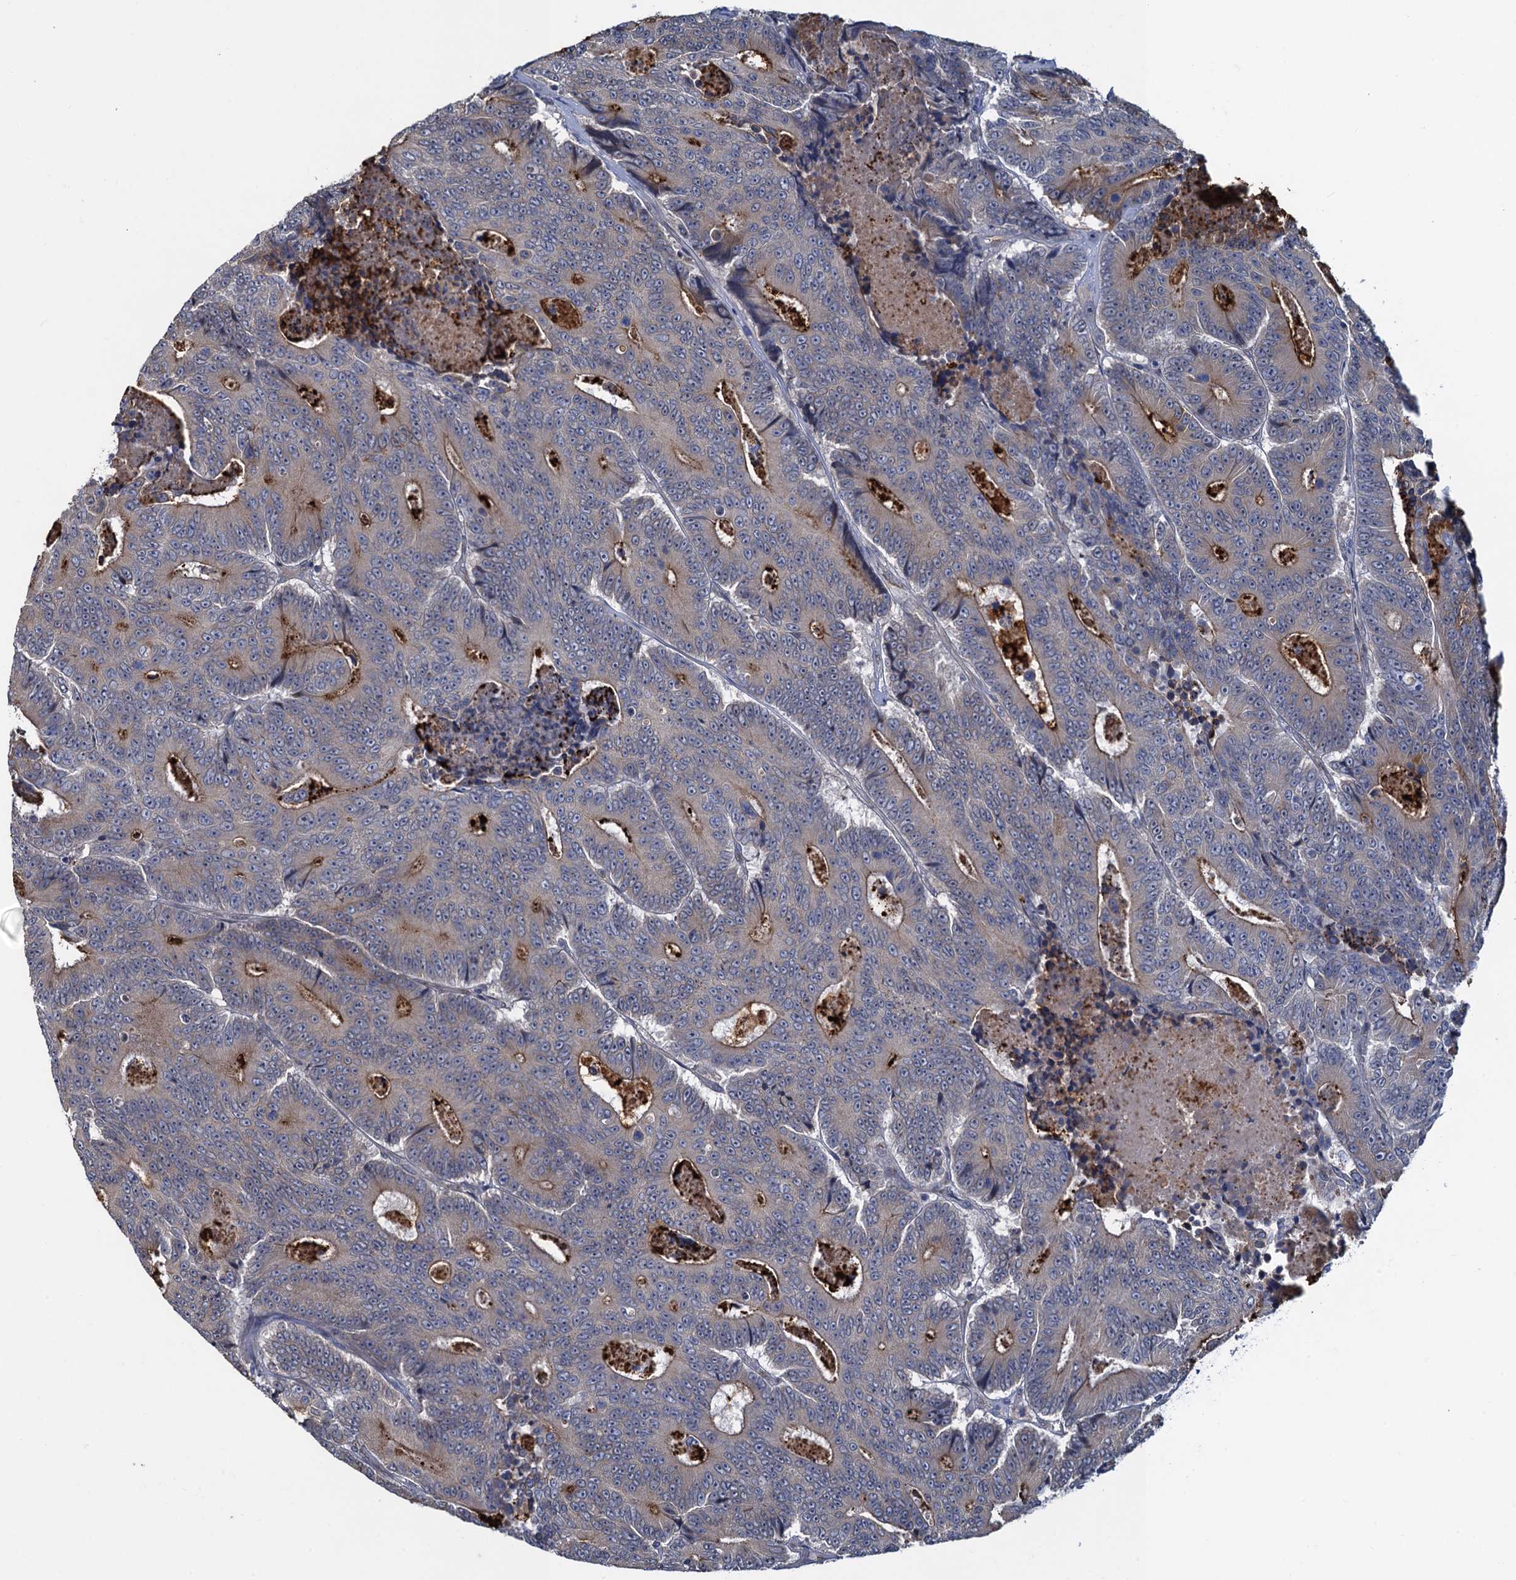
{"staining": {"intensity": "moderate", "quantity": "<25%", "location": "cytoplasmic/membranous"}, "tissue": "colorectal cancer", "cell_type": "Tumor cells", "image_type": "cancer", "snomed": [{"axis": "morphology", "description": "Adenocarcinoma, NOS"}, {"axis": "topography", "description": "Colon"}], "caption": "Immunohistochemical staining of human adenocarcinoma (colorectal) displays low levels of moderate cytoplasmic/membranous protein staining in approximately <25% of tumor cells. (DAB IHC with brightfield microscopy, high magnification).", "gene": "EVX2", "patient": {"sex": "male", "age": 83}}